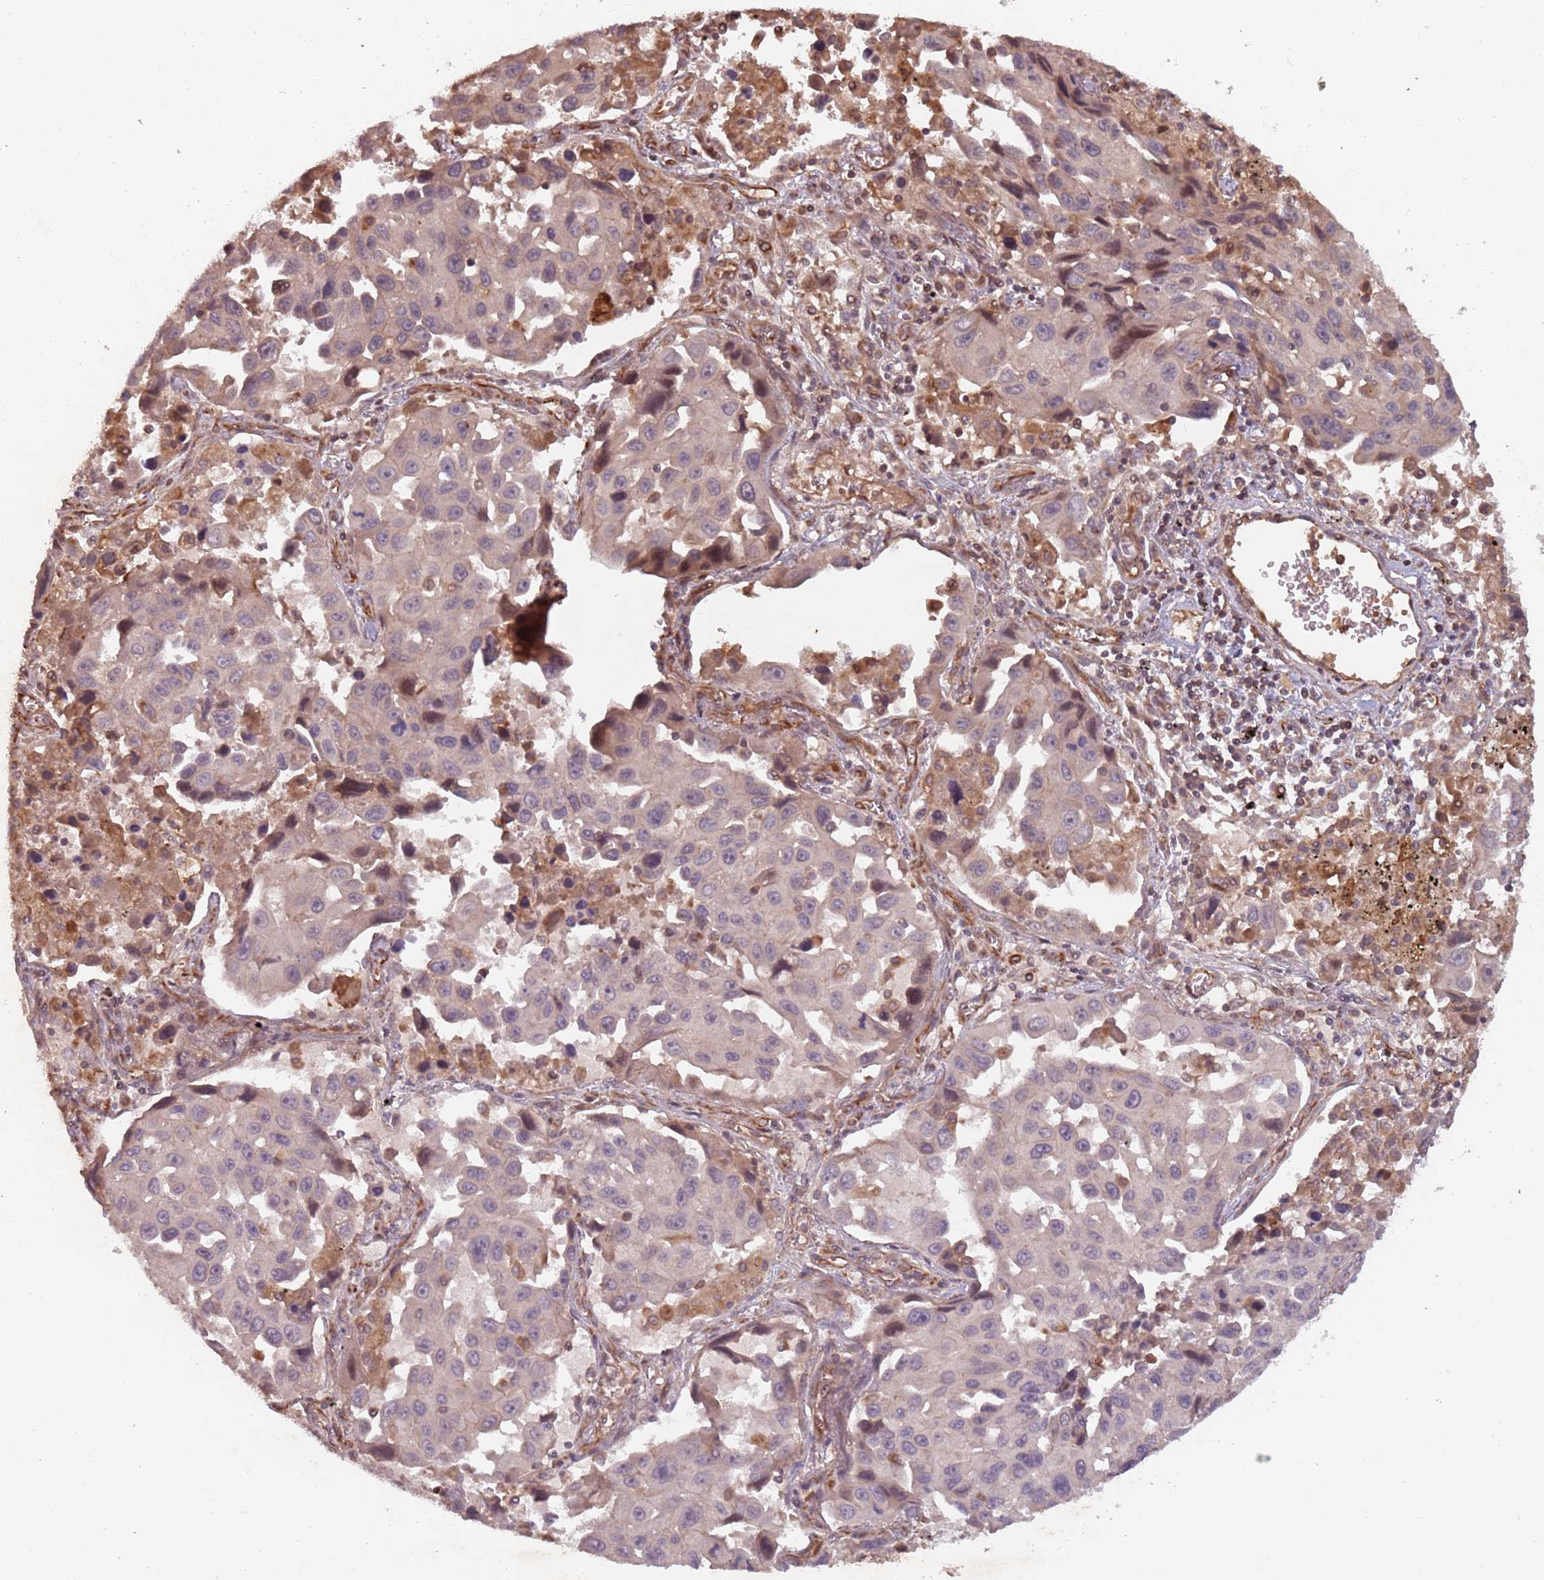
{"staining": {"intensity": "moderate", "quantity": "<25%", "location": "cytoplasmic/membranous,nuclear"}, "tissue": "lung cancer", "cell_type": "Tumor cells", "image_type": "cancer", "snomed": [{"axis": "morphology", "description": "Adenocarcinoma, NOS"}, {"axis": "topography", "description": "Lung"}], "caption": "A brown stain shows moderate cytoplasmic/membranous and nuclear positivity of a protein in human adenocarcinoma (lung) tumor cells.", "gene": "GPR180", "patient": {"sex": "male", "age": 66}}